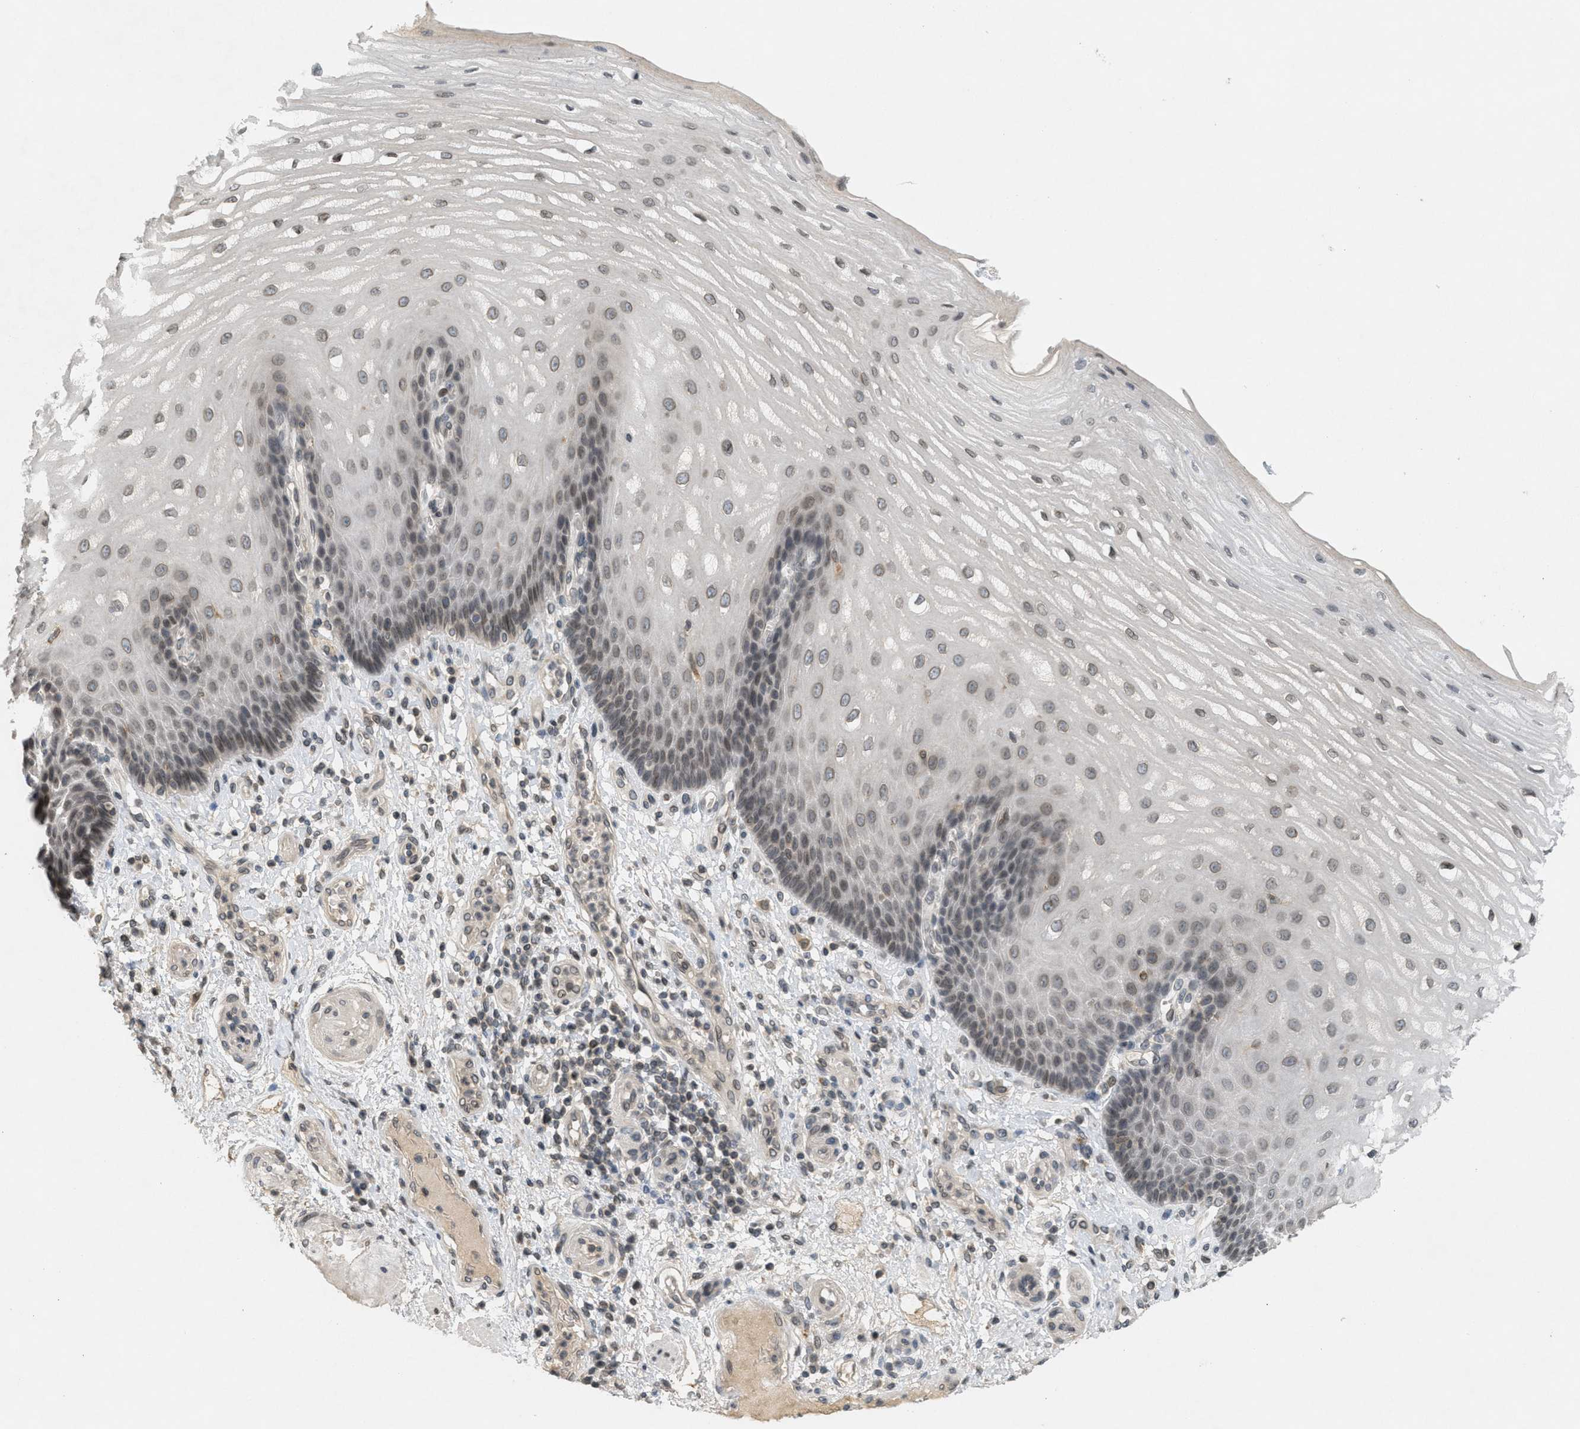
{"staining": {"intensity": "moderate", "quantity": "25%-75%", "location": "nuclear"}, "tissue": "esophagus", "cell_type": "Squamous epithelial cells", "image_type": "normal", "snomed": [{"axis": "morphology", "description": "Normal tissue, NOS"}, {"axis": "topography", "description": "Esophagus"}], "caption": "Esophagus stained with DAB (3,3'-diaminobenzidine) immunohistochemistry demonstrates medium levels of moderate nuclear positivity in approximately 25%-75% of squamous epithelial cells. (DAB IHC with brightfield microscopy, high magnification).", "gene": "ABHD6", "patient": {"sex": "male", "age": 54}}